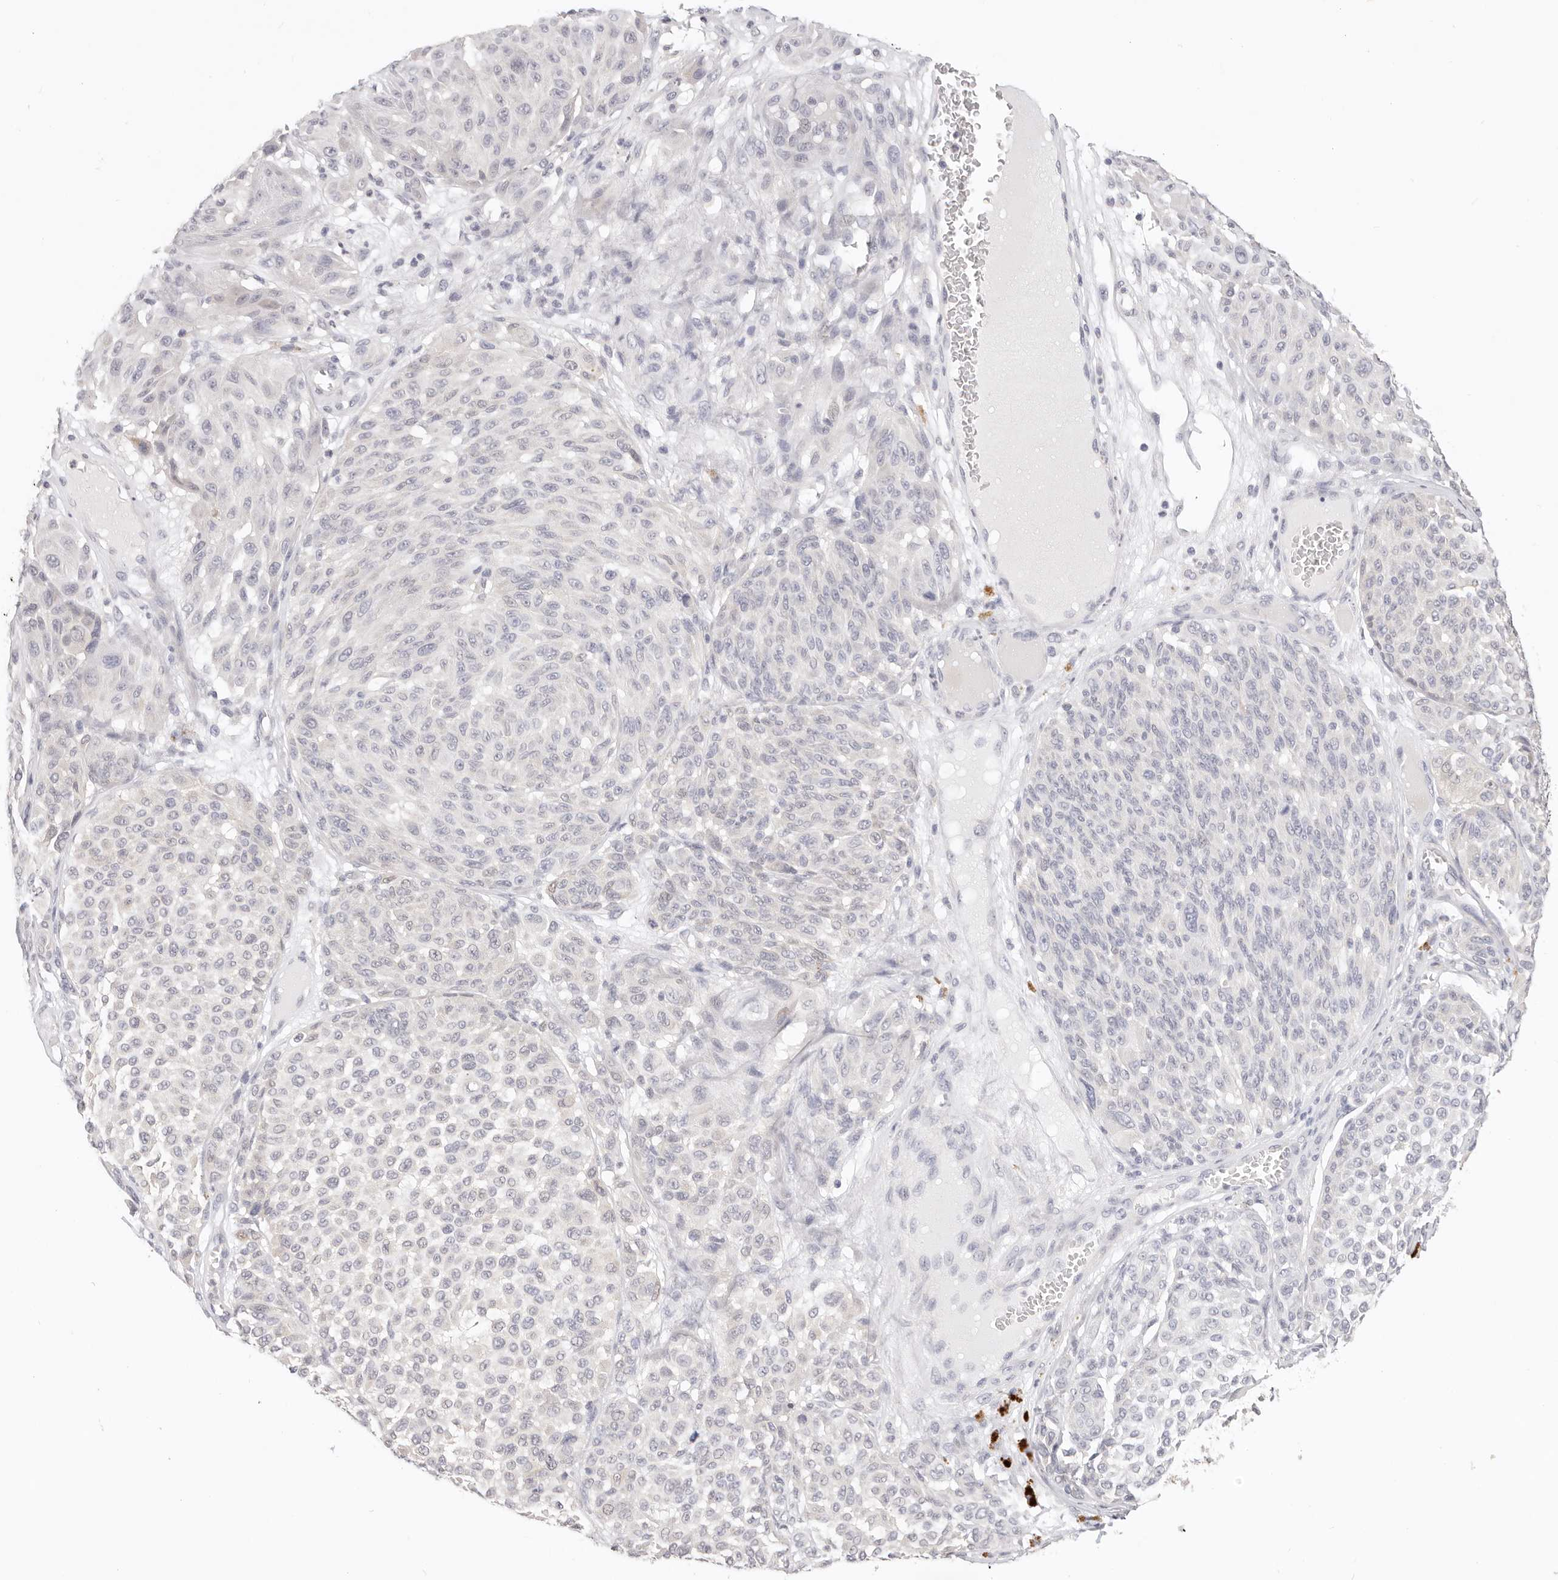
{"staining": {"intensity": "negative", "quantity": "none", "location": "none"}, "tissue": "melanoma", "cell_type": "Tumor cells", "image_type": "cancer", "snomed": [{"axis": "morphology", "description": "Malignant melanoma, NOS"}, {"axis": "topography", "description": "Skin"}], "caption": "Immunohistochemistry (IHC) micrograph of melanoma stained for a protein (brown), which reveals no positivity in tumor cells.", "gene": "GGPS1", "patient": {"sex": "male", "age": 83}}